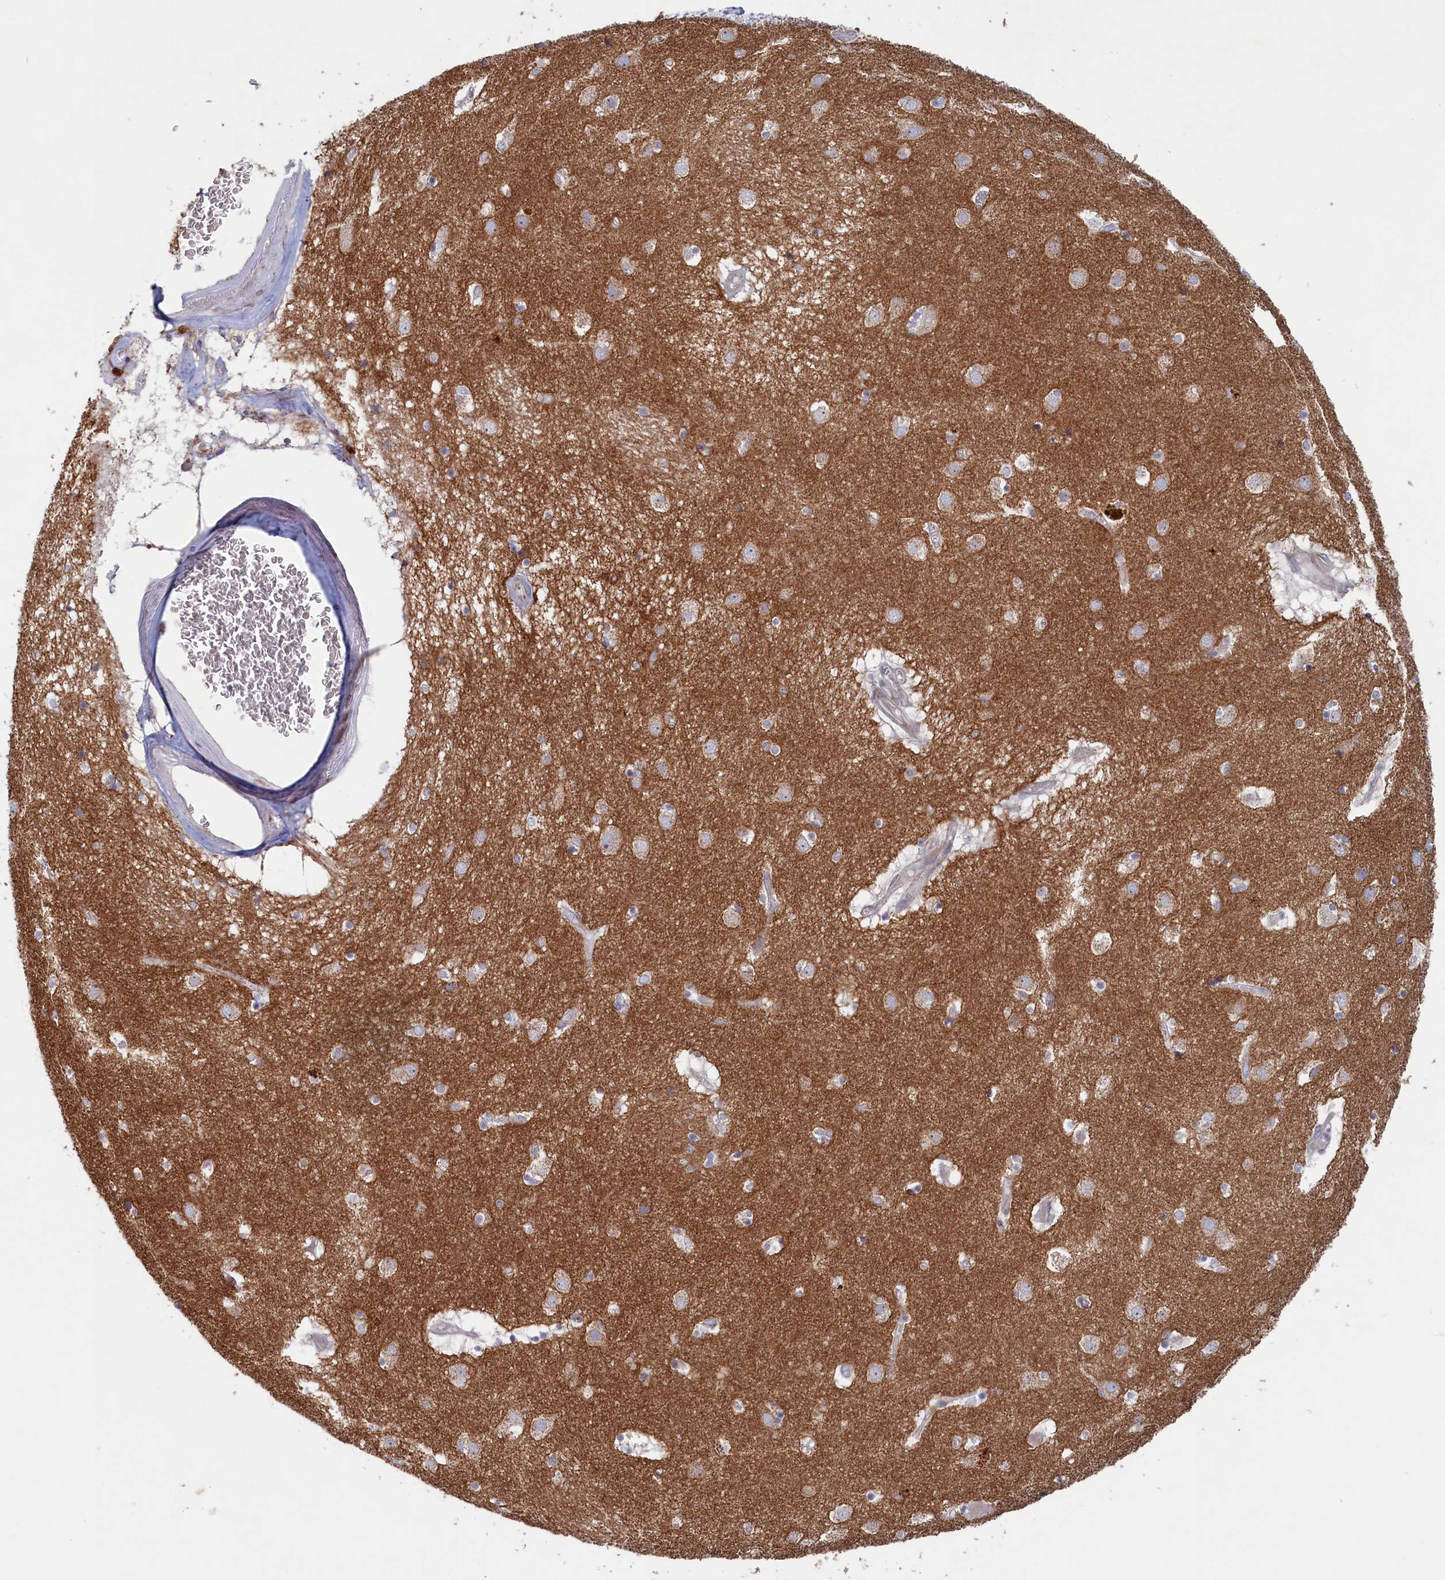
{"staining": {"intensity": "moderate", "quantity": "<25%", "location": "cytoplasmic/membranous"}, "tissue": "caudate", "cell_type": "Glial cells", "image_type": "normal", "snomed": [{"axis": "morphology", "description": "Normal tissue, NOS"}, {"axis": "topography", "description": "Lateral ventricle wall"}], "caption": "Caudate stained with a brown dye reveals moderate cytoplasmic/membranous positive expression in approximately <25% of glial cells.", "gene": "MTFMT", "patient": {"sex": "male", "age": 70}}